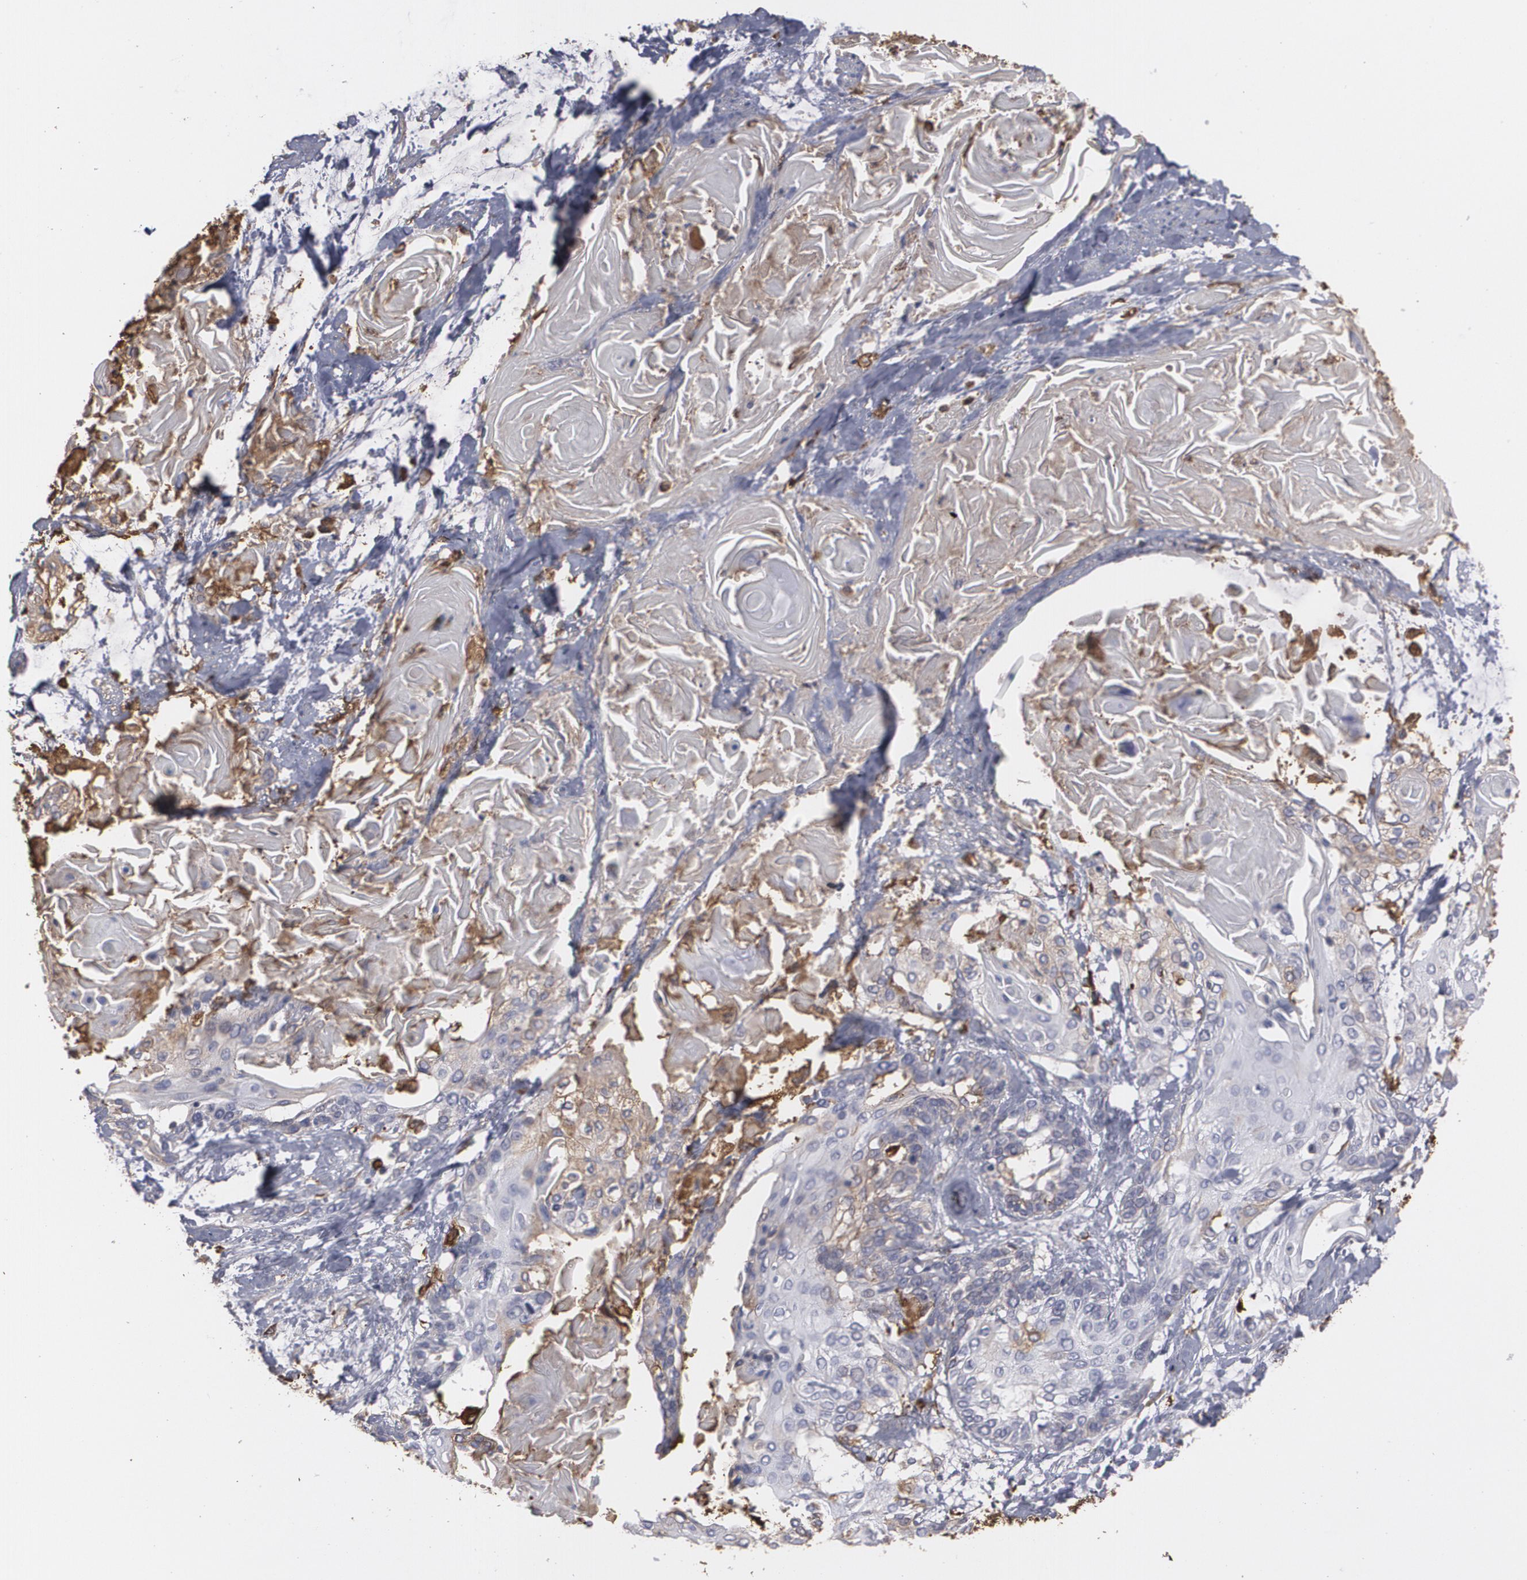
{"staining": {"intensity": "weak", "quantity": "<25%", "location": "cytoplasmic/membranous"}, "tissue": "cervical cancer", "cell_type": "Tumor cells", "image_type": "cancer", "snomed": [{"axis": "morphology", "description": "Squamous cell carcinoma, NOS"}, {"axis": "topography", "description": "Cervix"}], "caption": "Immunohistochemistry of cervical cancer (squamous cell carcinoma) exhibits no expression in tumor cells. (Brightfield microscopy of DAB (3,3'-diaminobenzidine) immunohistochemistry (IHC) at high magnification).", "gene": "ODC1", "patient": {"sex": "female", "age": 57}}